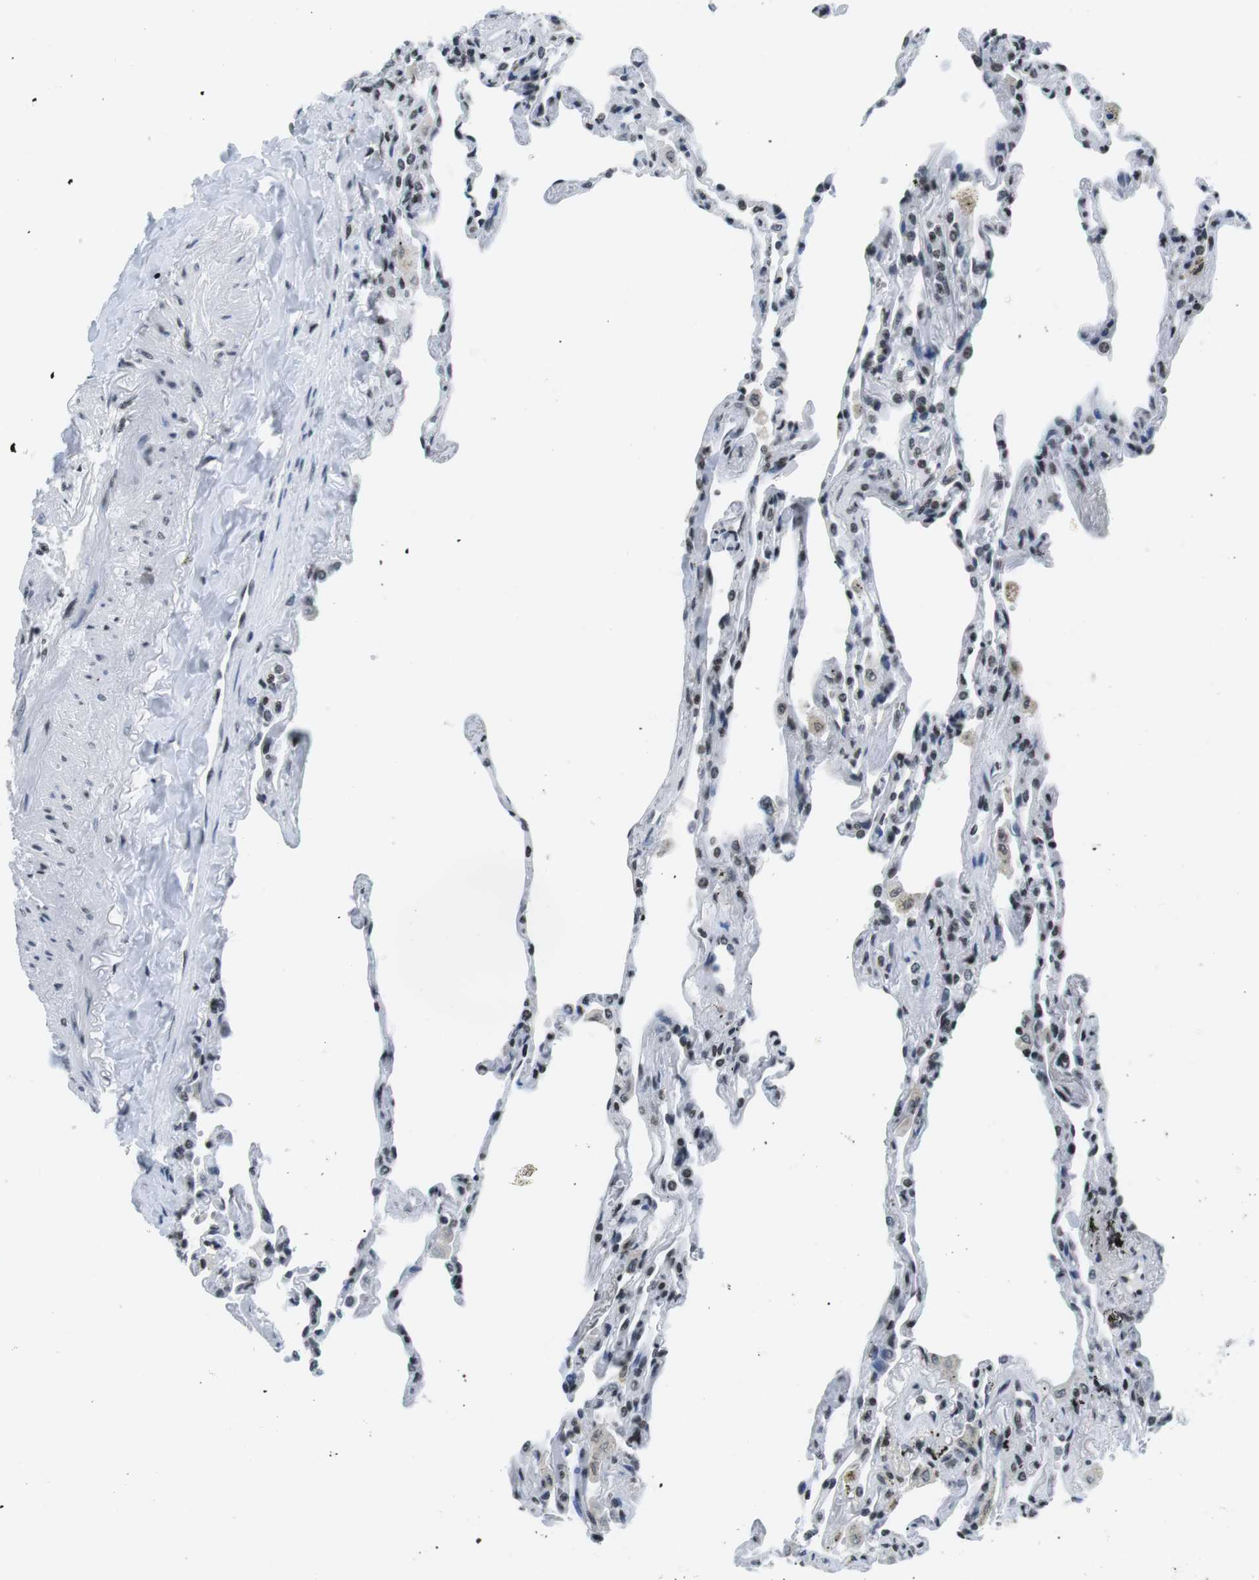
{"staining": {"intensity": "weak", "quantity": "25%-75%", "location": "nuclear"}, "tissue": "lung", "cell_type": "Alveolar cells", "image_type": "normal", "snomed": [{"axis": "morphology", "description": "Normal tissue, NOS"}, {"axis": "topography", "description": "Lung"}], "caption": "The micrograph demonstrates immunohistochemical staining of normal lung. There is weak nuclear positivity is present in approximately 25%-75% of alveolar cells.", "gene": "E2F2", "patient": {"sex": "male", "age": 59}}